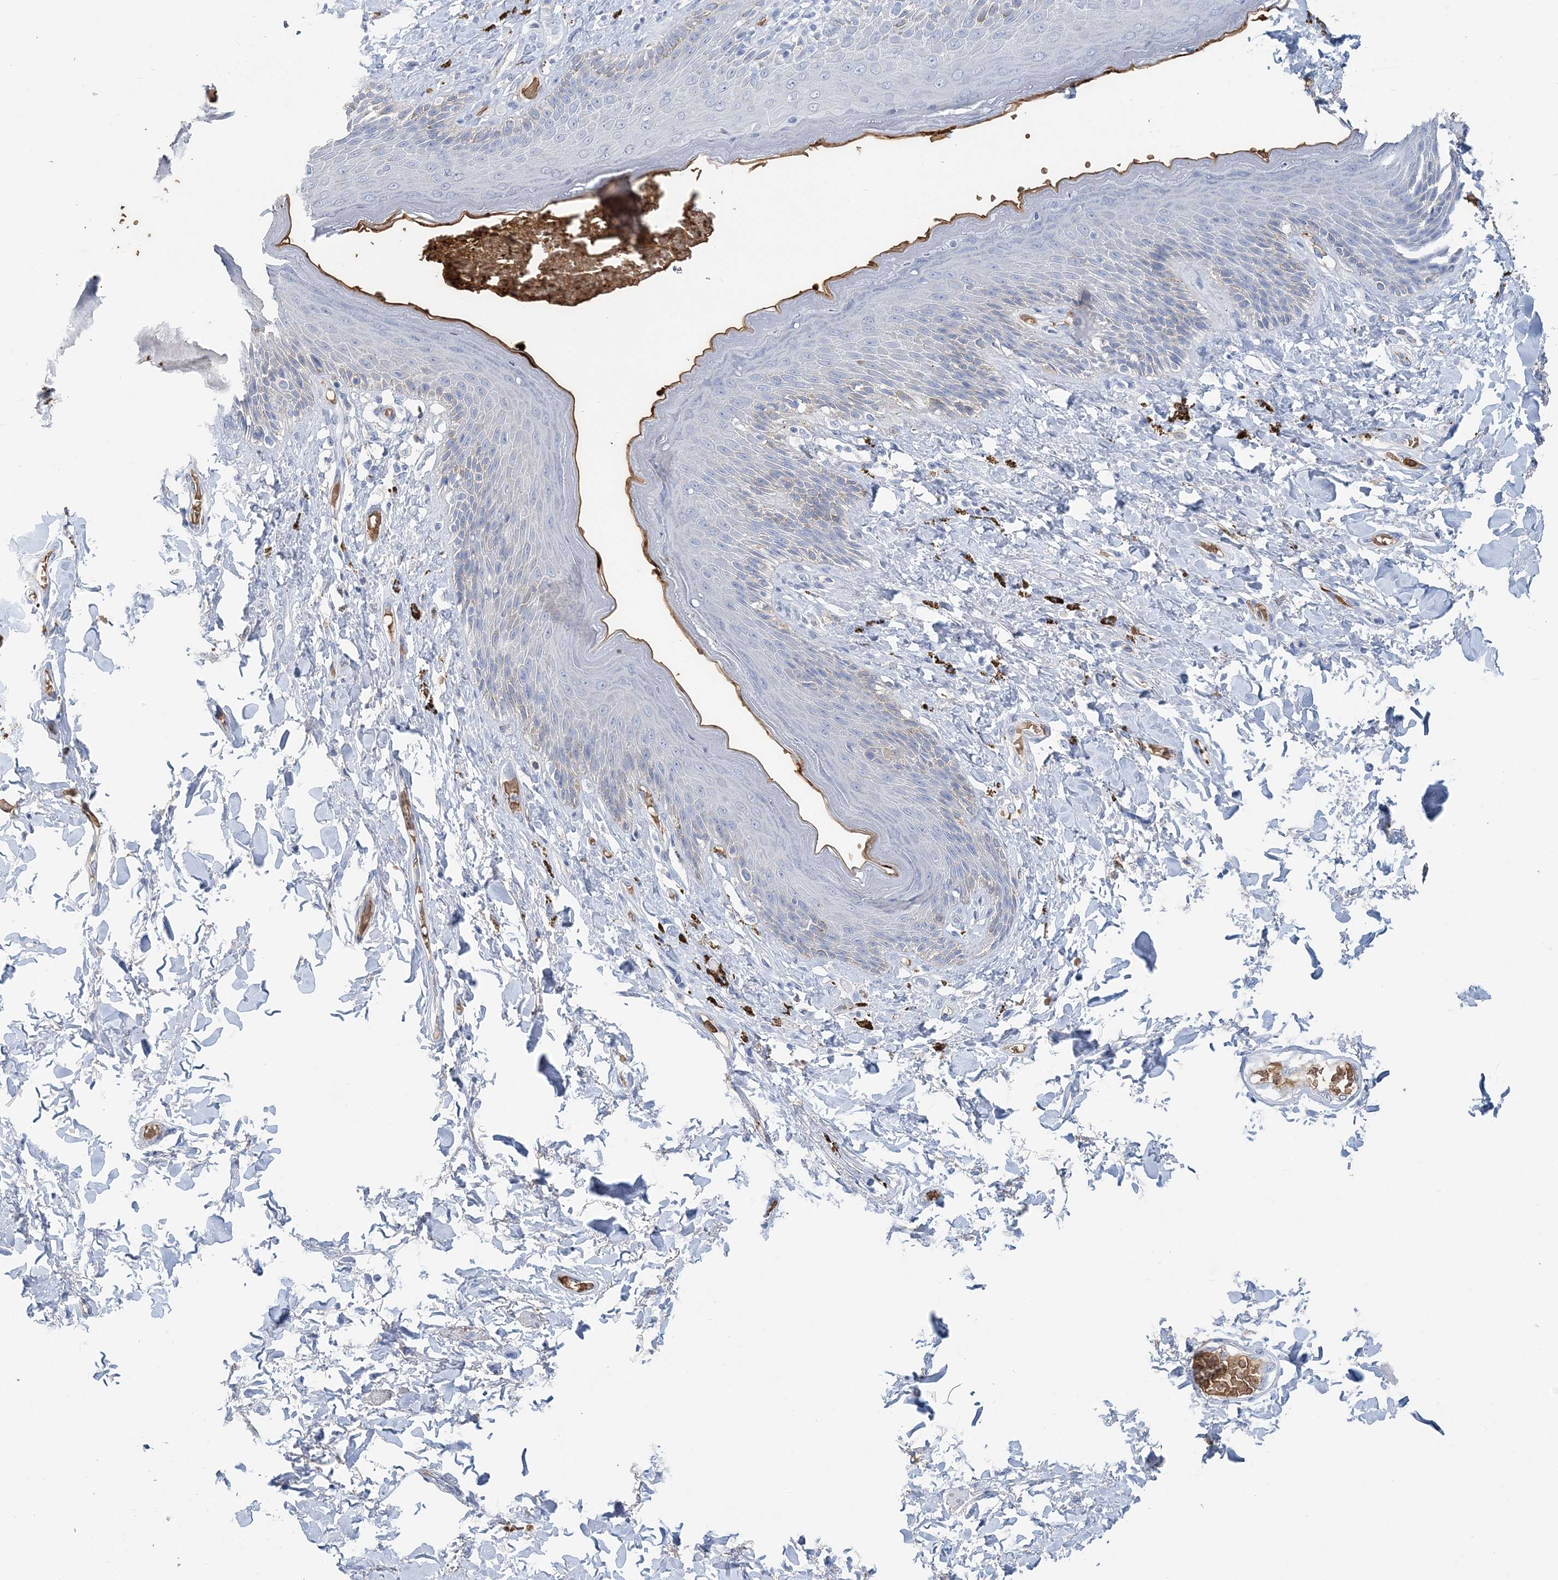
{"staining": {"intensity": "negative", "quantity": "none", "location": "none"}, "tissue": "skin", "cell_type": "Epidermal cells", "image_type": "normal", "snomed": [{"axis": "morphology", "description": "Normal tissue, NOS"}, {"axis": "topography", "description": "Anal"}], "caption": "Immunohistochemistry micrograph of unremarkable human skin stained for a protein (brown), which exhibits no staining in epidermal cells.", "gene": "HBD", "patient": {"sex": "female", "age": 78}}